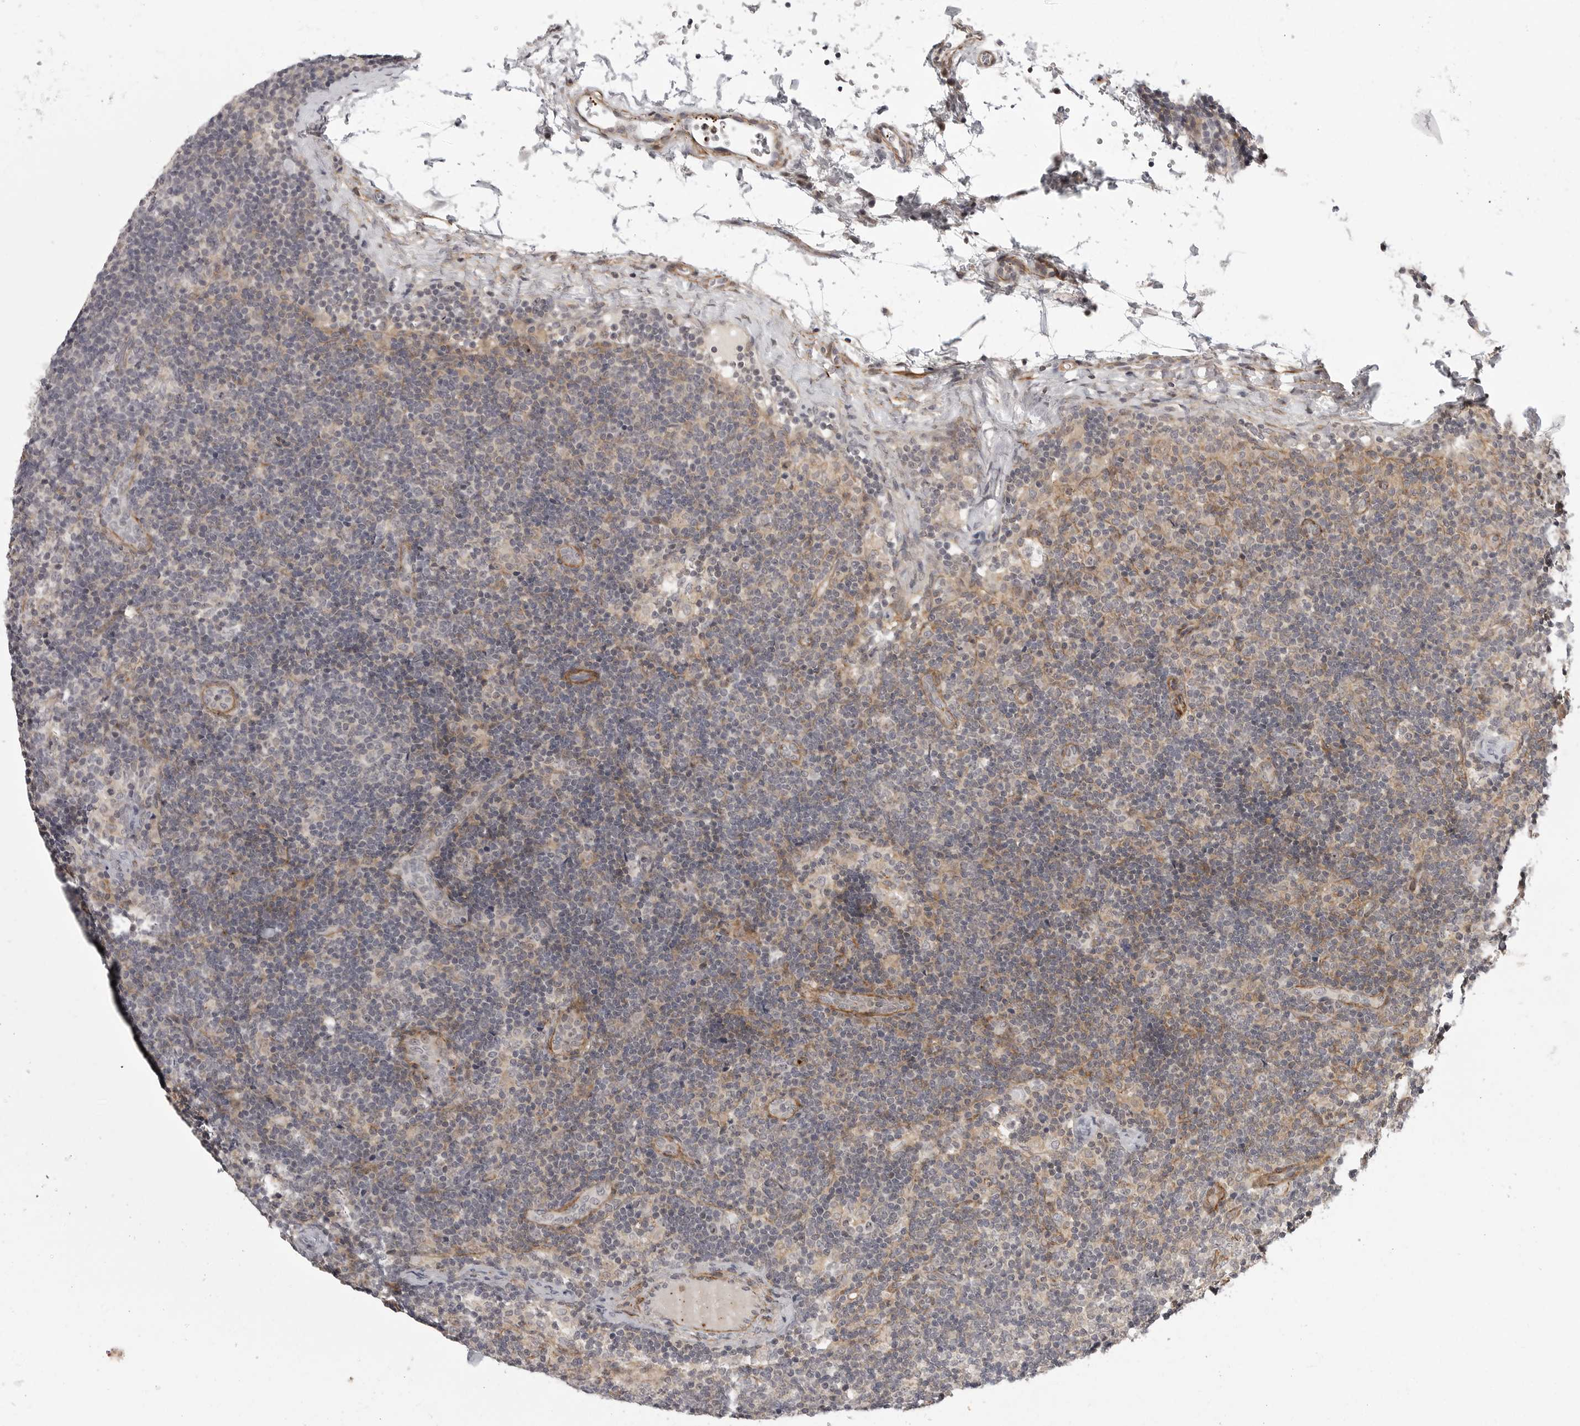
{"staining": {"intensity": "negative", "quantity": "none", "location": "none"}, "tissue": "lymph node", "cell_type": "Germinal center cells", "image_type": "normal", "snomed": [{"axis": "morphology", "description": "Normal tissue, NOS"}, {"axis": "topography", "description": "Lymph node"}], "caption": "Lymph node stained for a protein using IHC reveals no expression germinal center cells.", "gene": "TUT4", "patient": {"sex": "female", "age": 22}}